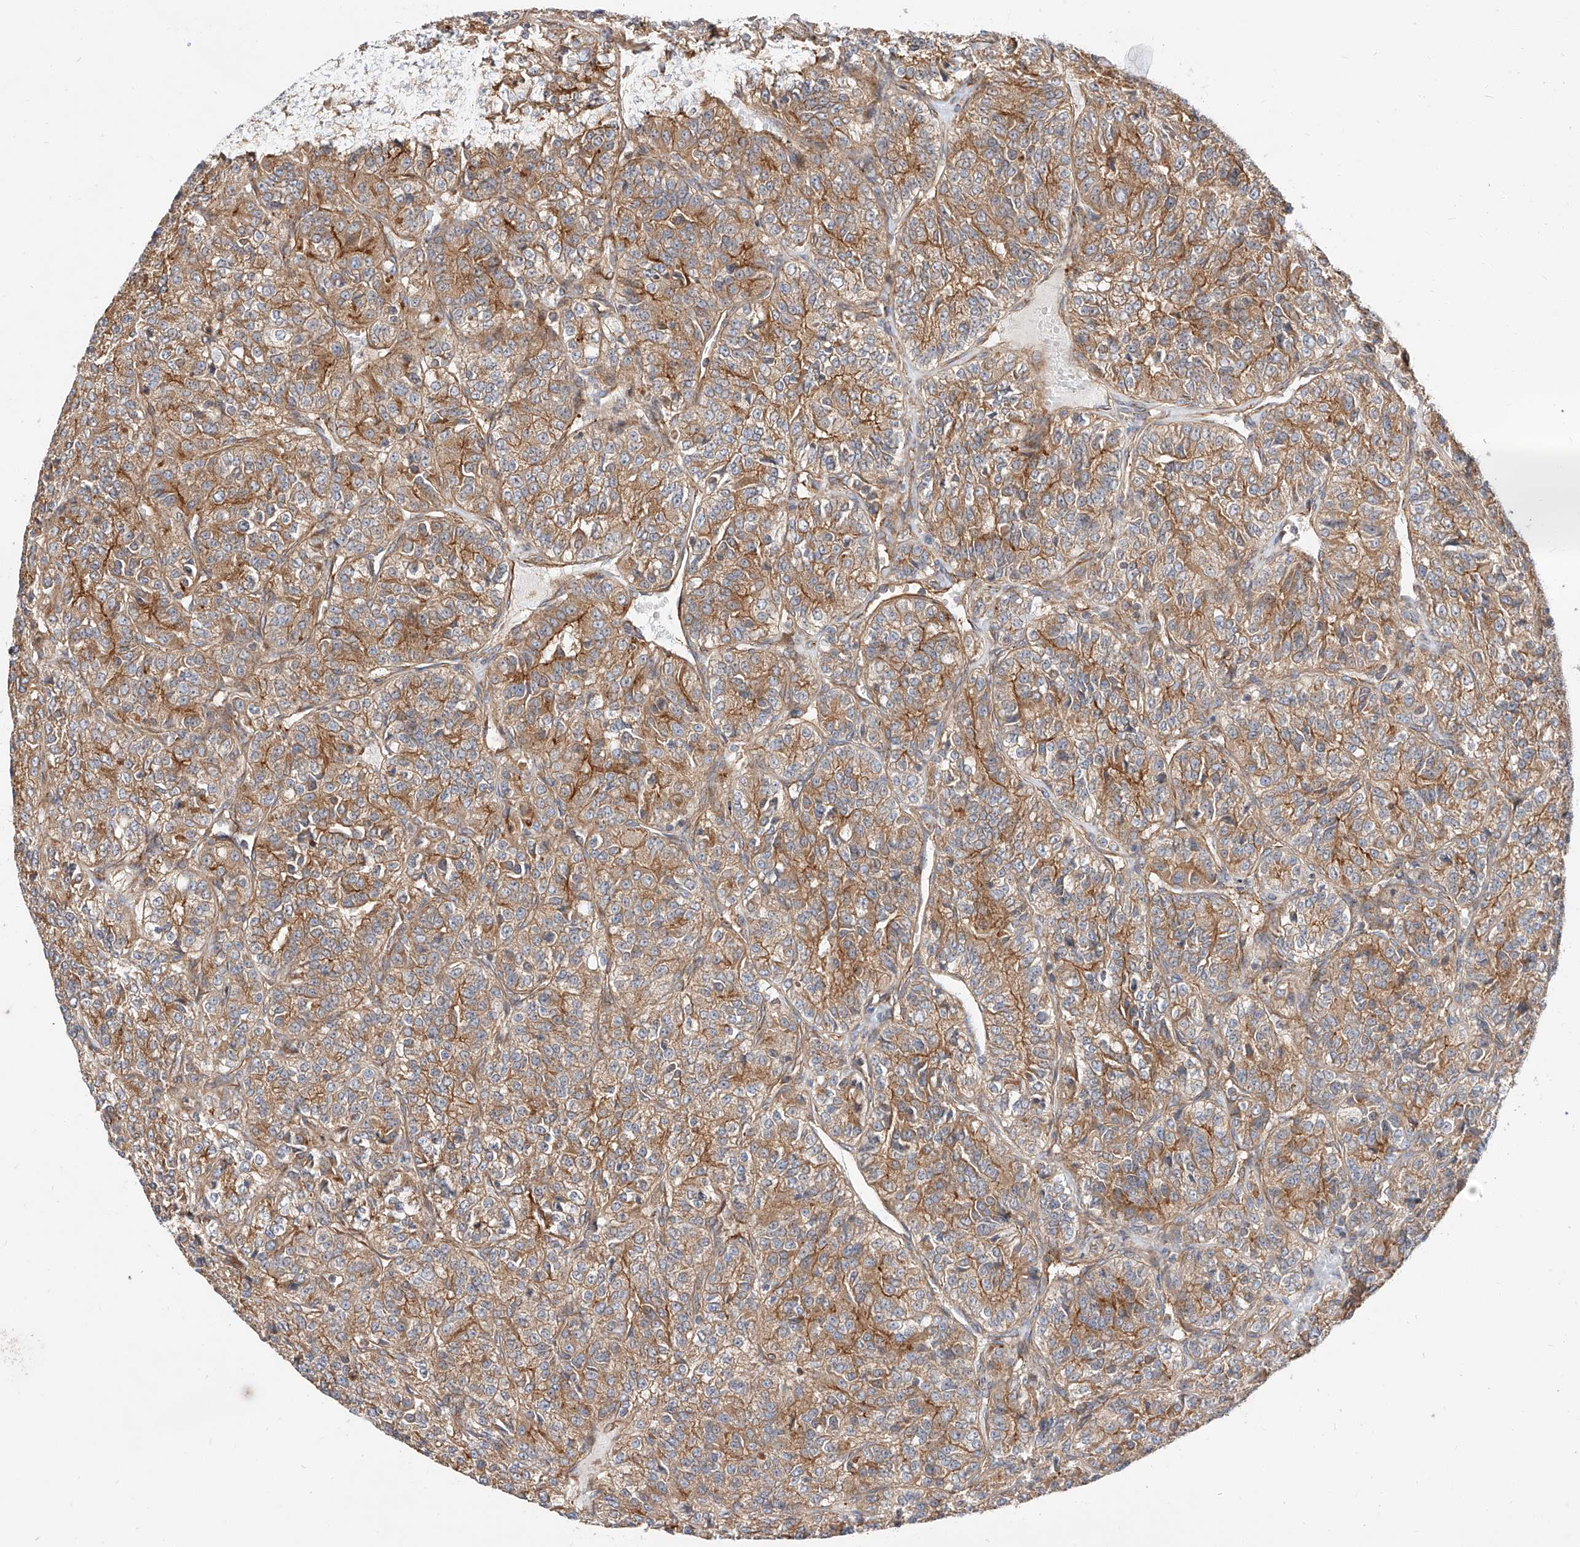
{"staining": {"intensity": "strong", "quantity": ">75%", "location": "cytoplasmic/membranous"}, "tissue": "renal cancer", "cell_type": "Tumor cells", "image_type": "cancer", "snomed": [{"axis": "morphology", "description": "Adenocarcinoma, NOS"}, {"axis": "topography", "description": "Kidney"}], "caption": "Immunohistochemistry (IHC) of renal cancer reveals high levels of strong cytoplasmic/membranous expression in about >75% of tumor cells.", "gene": "ISCA2", "patient": {"sex": "female", "age": 63}}